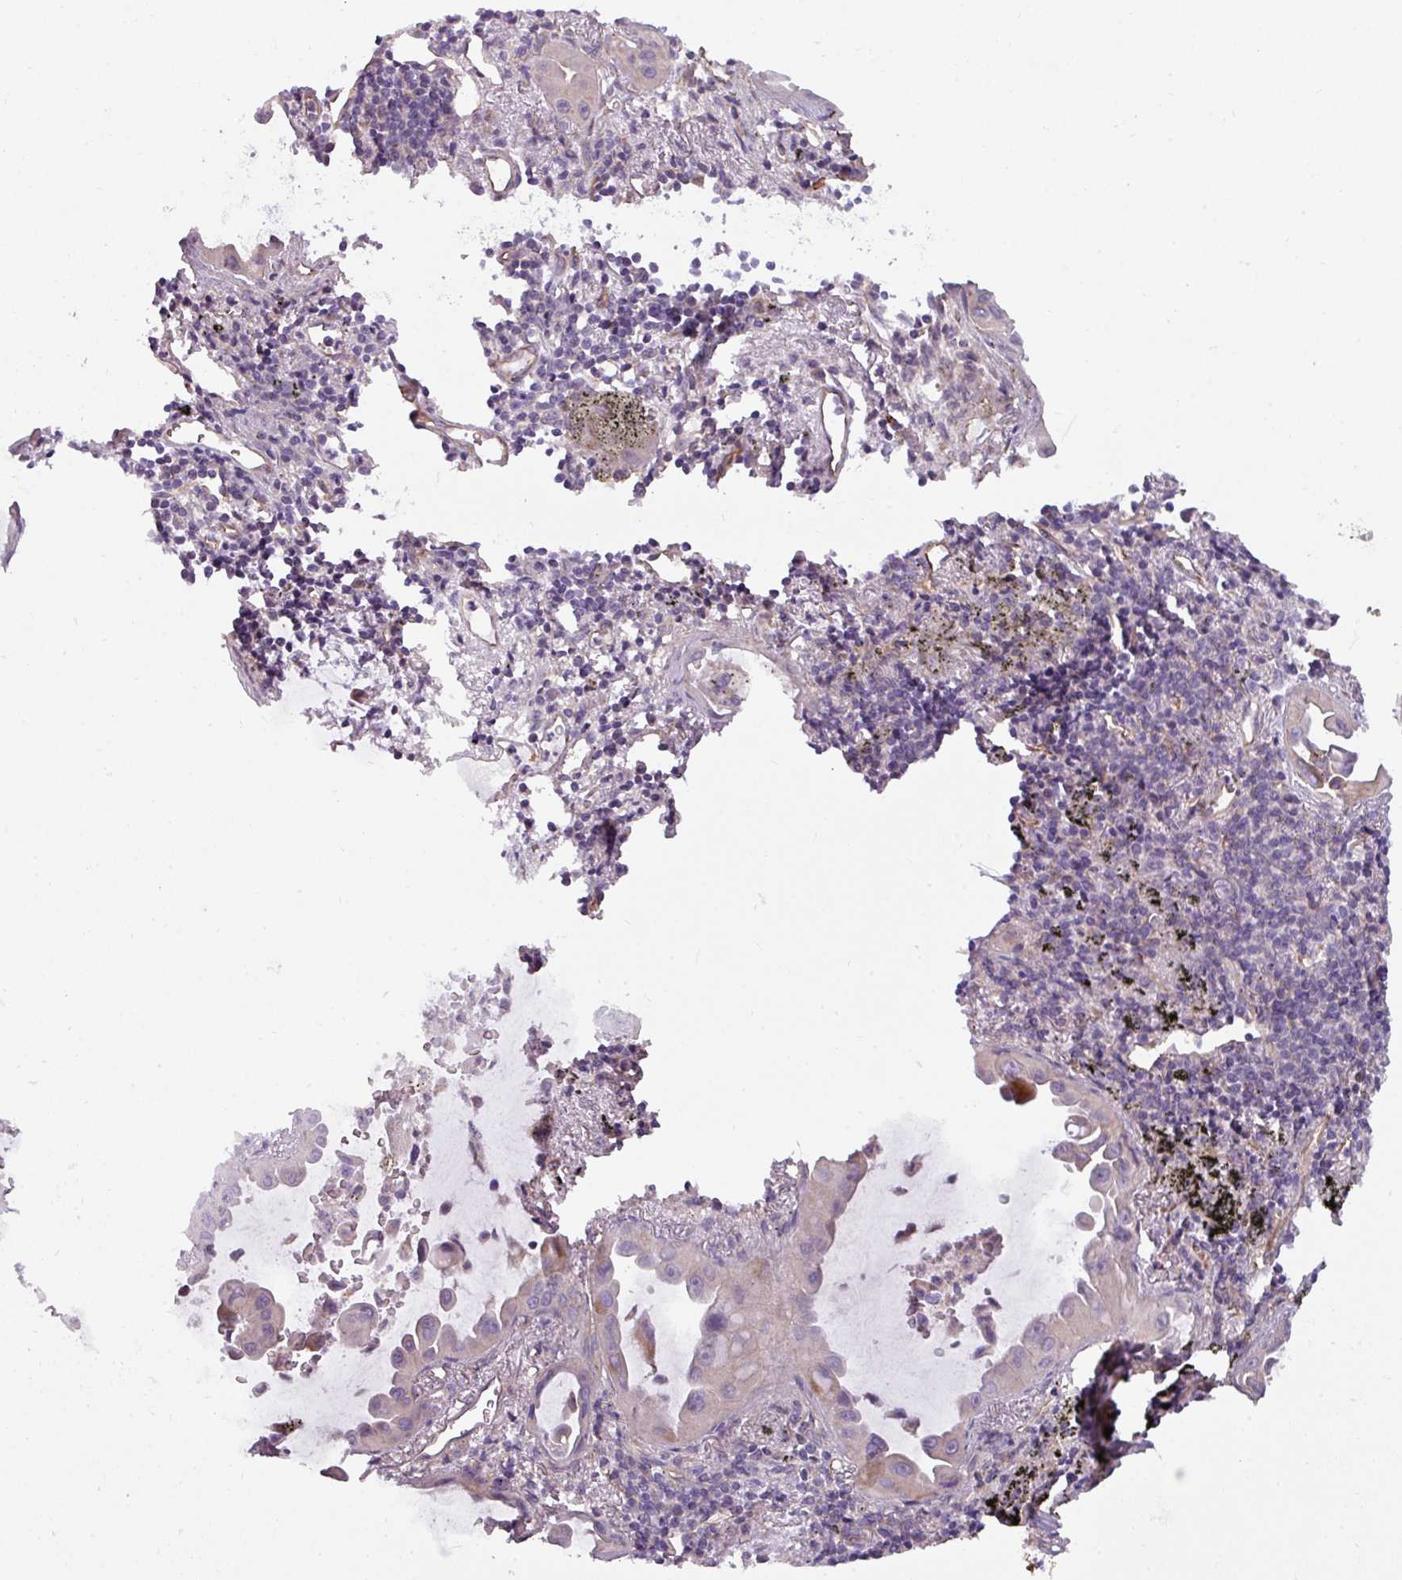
{"staining": {"intensity": "negative", "quantity": "none", "location": "none"}, "tissue": "lung cancer", "cell_type": "Tumor cells", "image_type": "cancer", "snomed": [{"axis": "morphology", "description": "Adenocarcinoma, NOS"}, {"axis": "topography", "description": "Lung"}], "caption": "This is a photomicrograph of immunohistochemistry staining of lung cancer, which shows no expression in tumor cells.", "gene": "BUD23", "patient": {"sex": "male", "age": 68}}